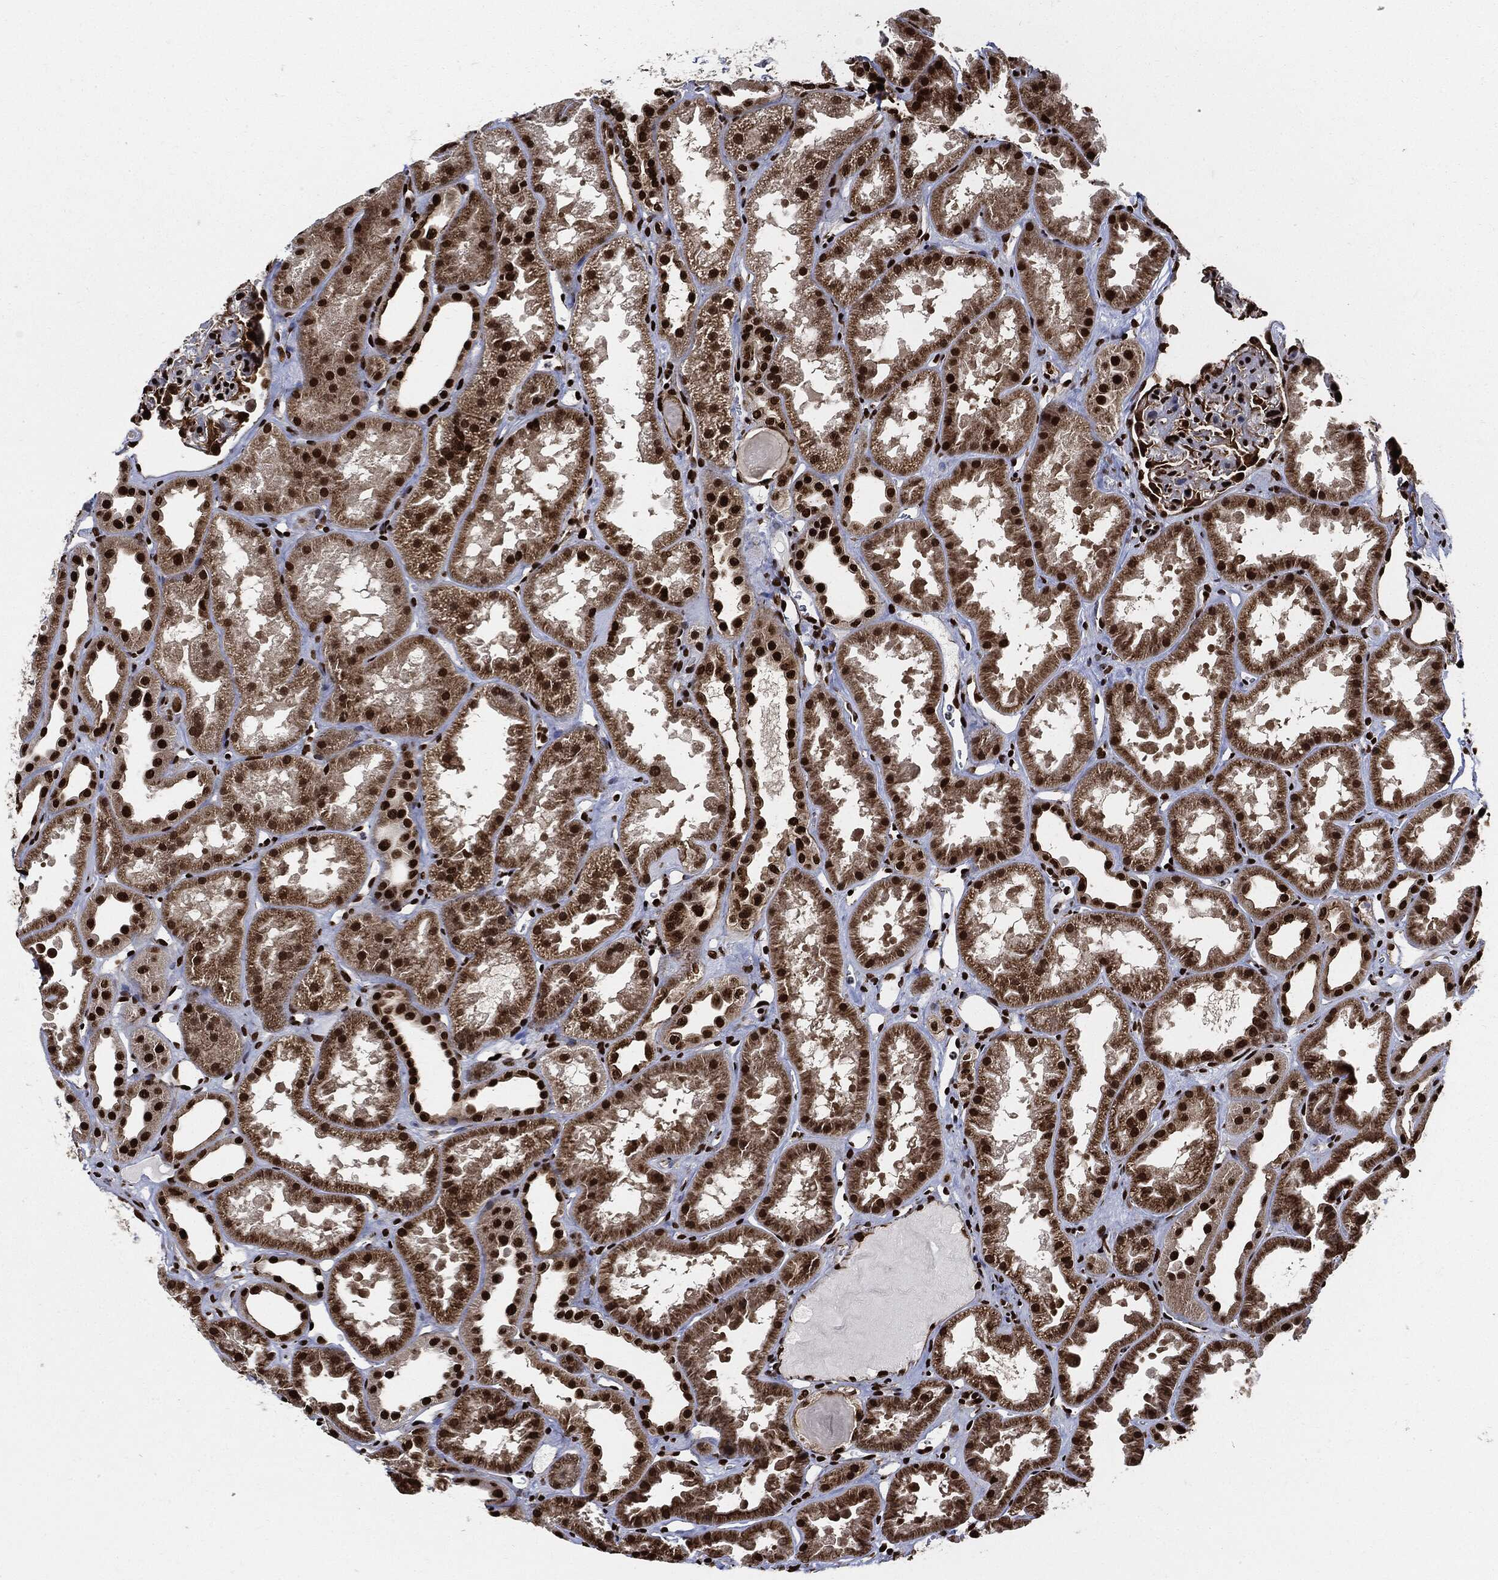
{"staining": {"intensity": "strong", "quantity": ">75%", "location": "nuclear"}, "tissue": "kidney", "cell_type": "Cells in glomeruli", "image_type": "normal", "snomed": [{"axis": "morphology", "description": "Normal tissue, NOS"}, {"axis": "topography", "description": "Kidney"}], "caption": "Cells in glomeruli show strong nuclear staining in about >75% of cells in unremarkable kidney.", "gene": "RECQL", "patient": {"sex": "male", "age": 61}}